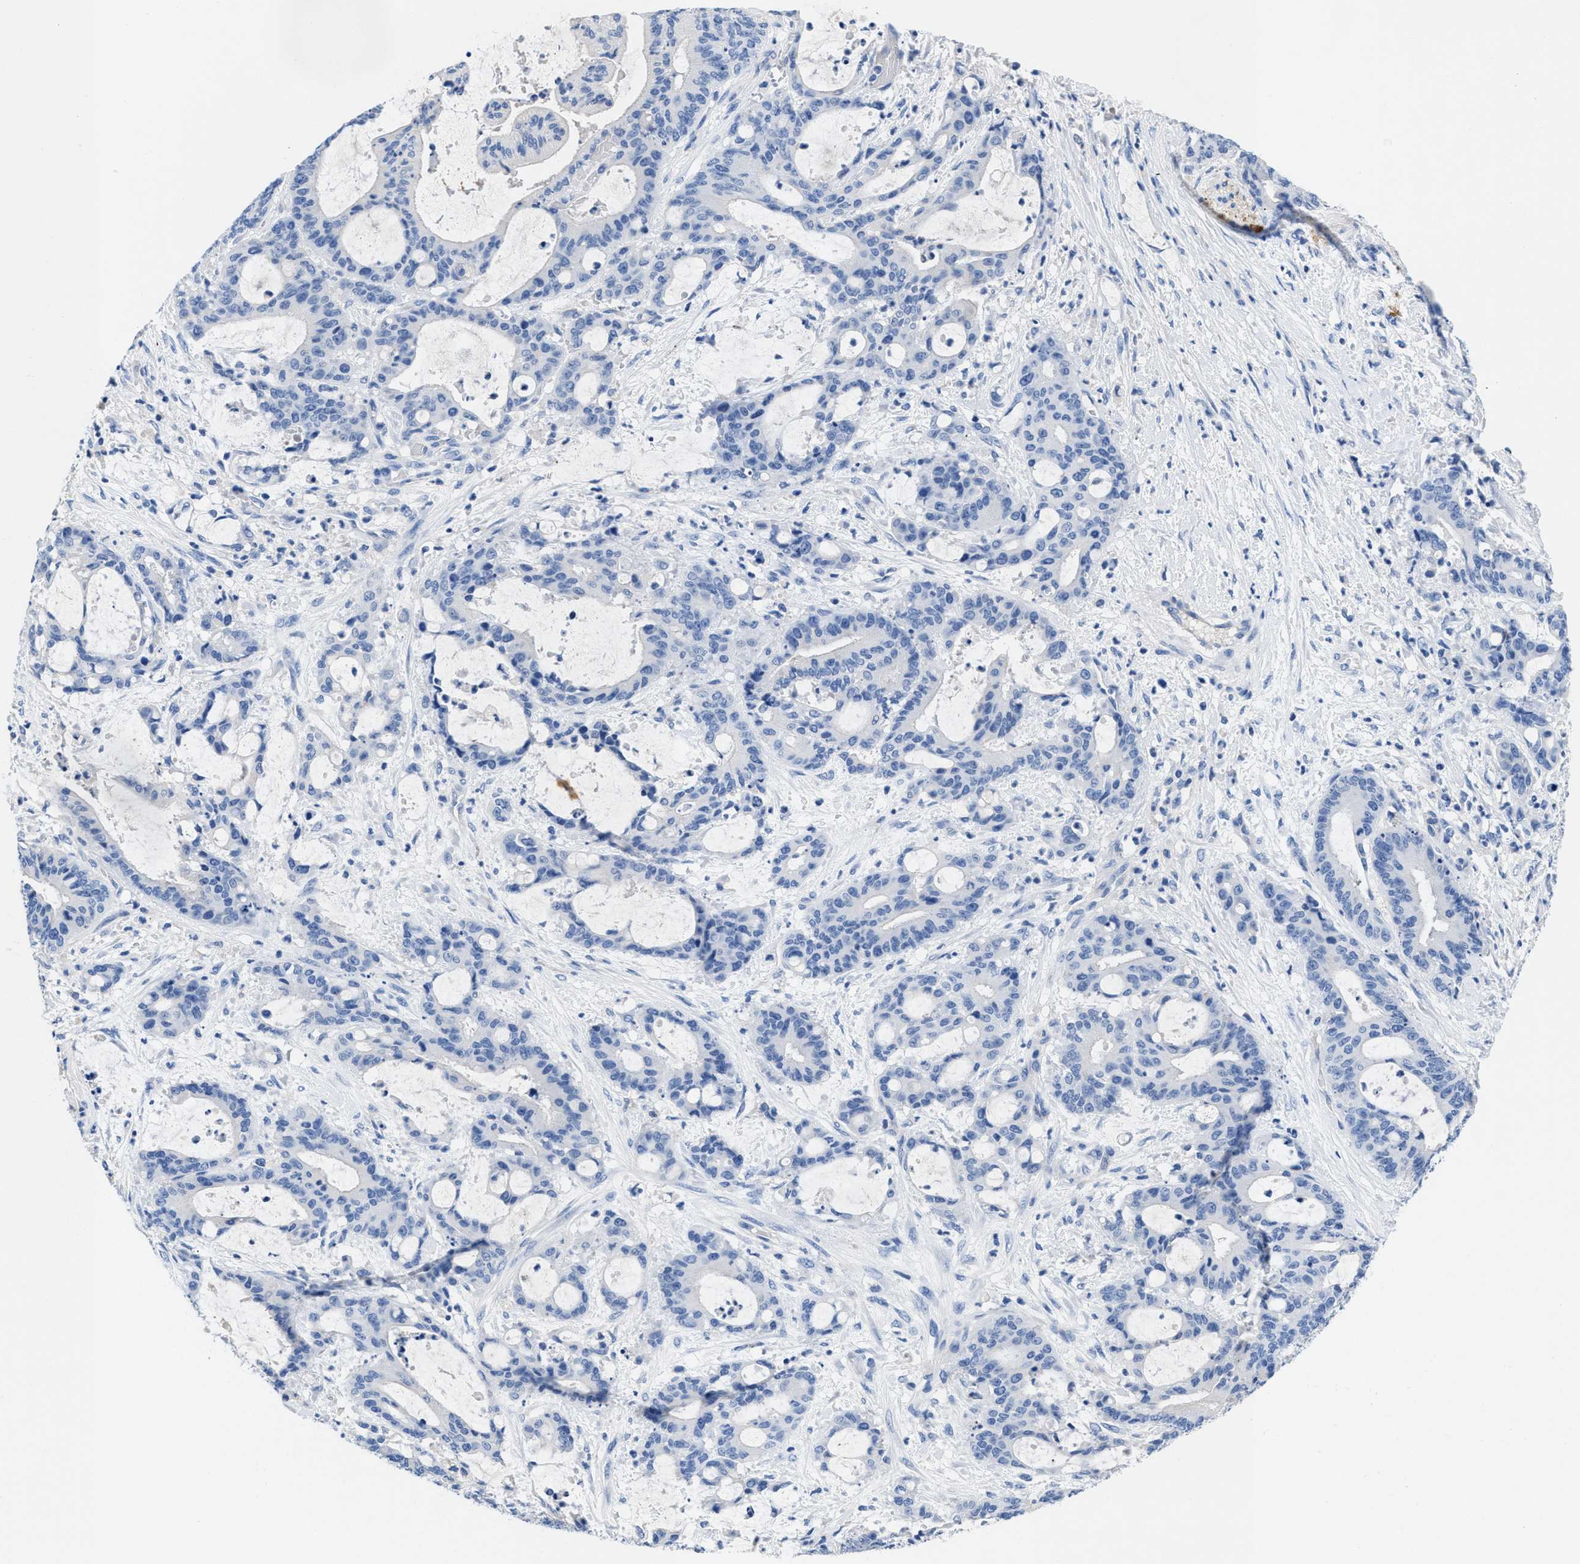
{"staining": {"intensity": "negative", "quantity": "none", "location": "none"}, "tissue": "liver cancer", "cell_type": "Tumor cells", "image_type": "cancer", "snomed": [{"axis": "morphology", "description": "Normal tissue, NOS"}, {"axis": "morphology", "description": "Cholangiocarcinoma"}, {"axis": "topography", "description": "Liver"}, {"axis": "topography", "description": "Peripheral nerve tissue"}], "caption": "Image shows no significant protein positivity in tumor cells of liver cancer (cholangiocarcinoma).", "gene": "SLFN13", "patient": {"sex": "female", "age": 73}}